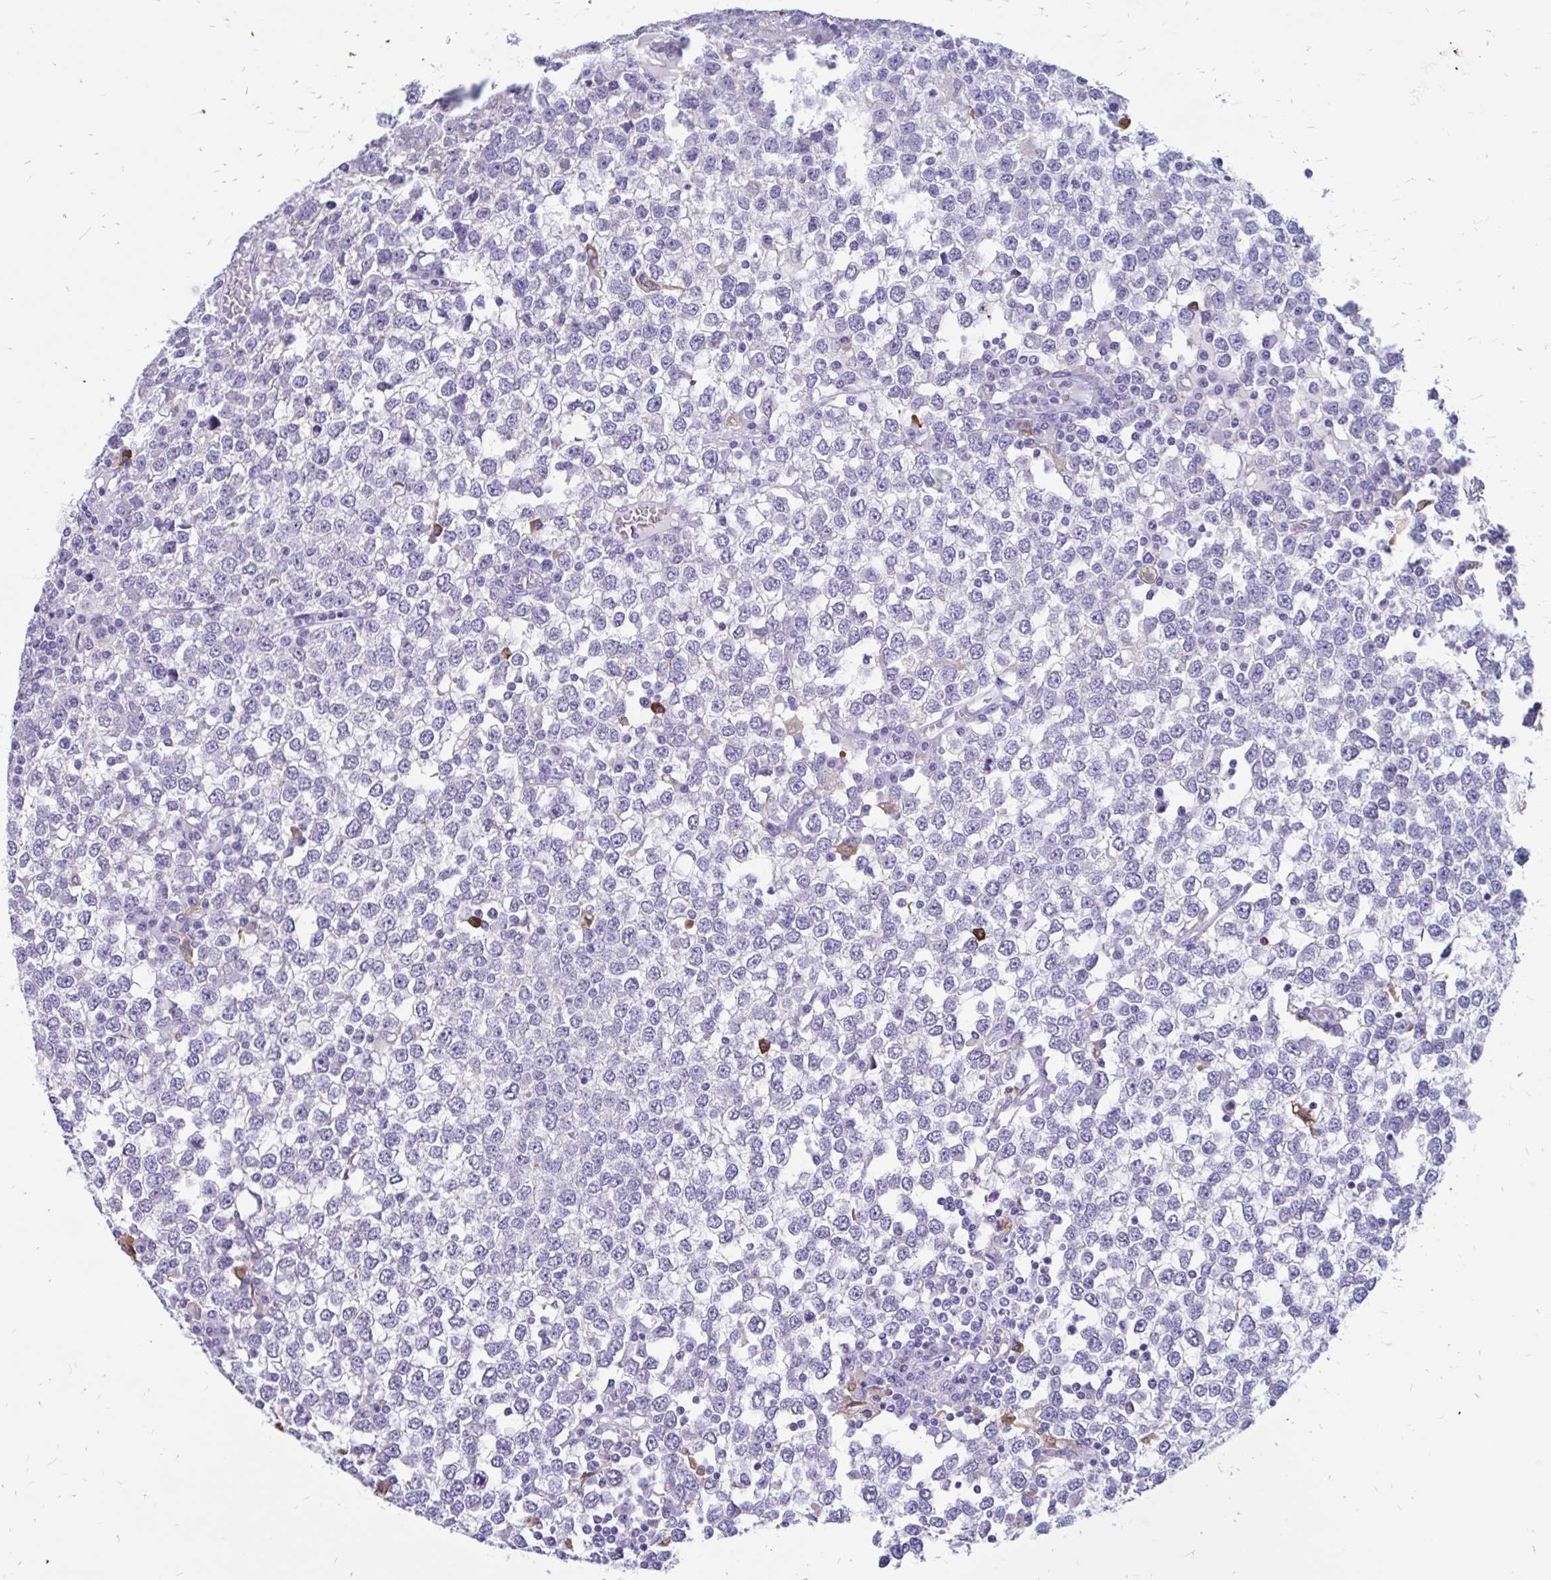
{"staining": {"intensity": "negative", "quantity": "none", "location": "none"}, "tissue": "testis cancer", "cell_type": "Tumor cells", "image_type": "cancer", "snomed": [{"axis": "morphology", "description": "Seminoma, NOS"}, {"axis": "topography", "description": "Testis"}], "caption": "Protein analysis of seminoma (testis) shows no significant staining in tumor cells.", "gene": "IGSF5", "patient": {"sex": "male", "age": 65}}